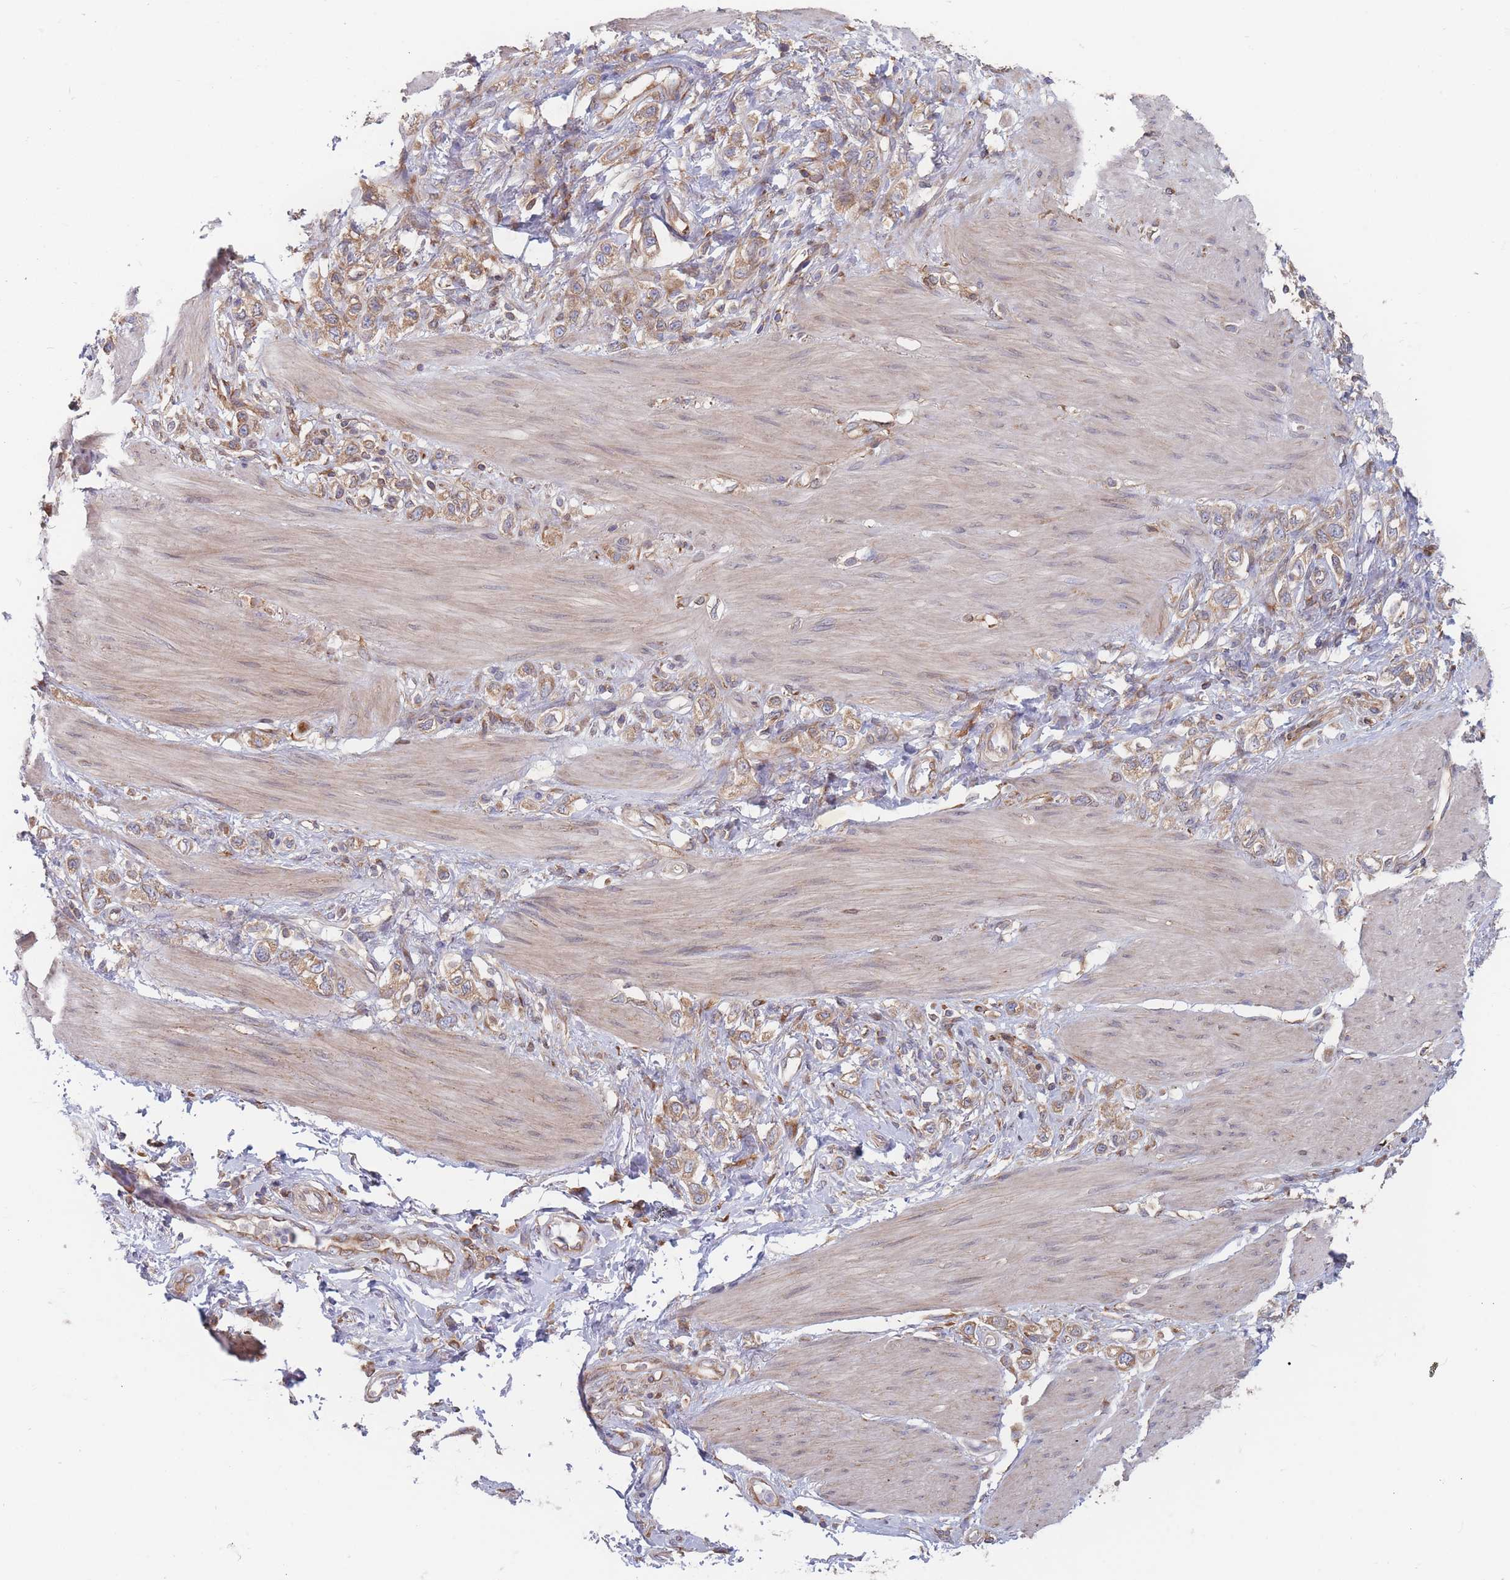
{"staining": {"intensity": "moderate", "quantity": ">75%", "location": "cytoplasmic/membranous"}, "tissue": "stomach cancer", "cell_type": "Tumor cells", "image_type": "cancer", "snomed": [{"axis": "morphology", "description": "Adenocarcinoma, NOS"}, {"axis": "topography", "description": "Stomach"}], "caption": "This micrograph exhibits immunohistochemistry (IHC) staining of stomach cancer (adenocarcinoma), with medium moderate cytoplasmic/membranous positivity in approximately >75% of tumor cells.", "gene": "KDSR", "patient": {"sex": "female", "age": 65}}